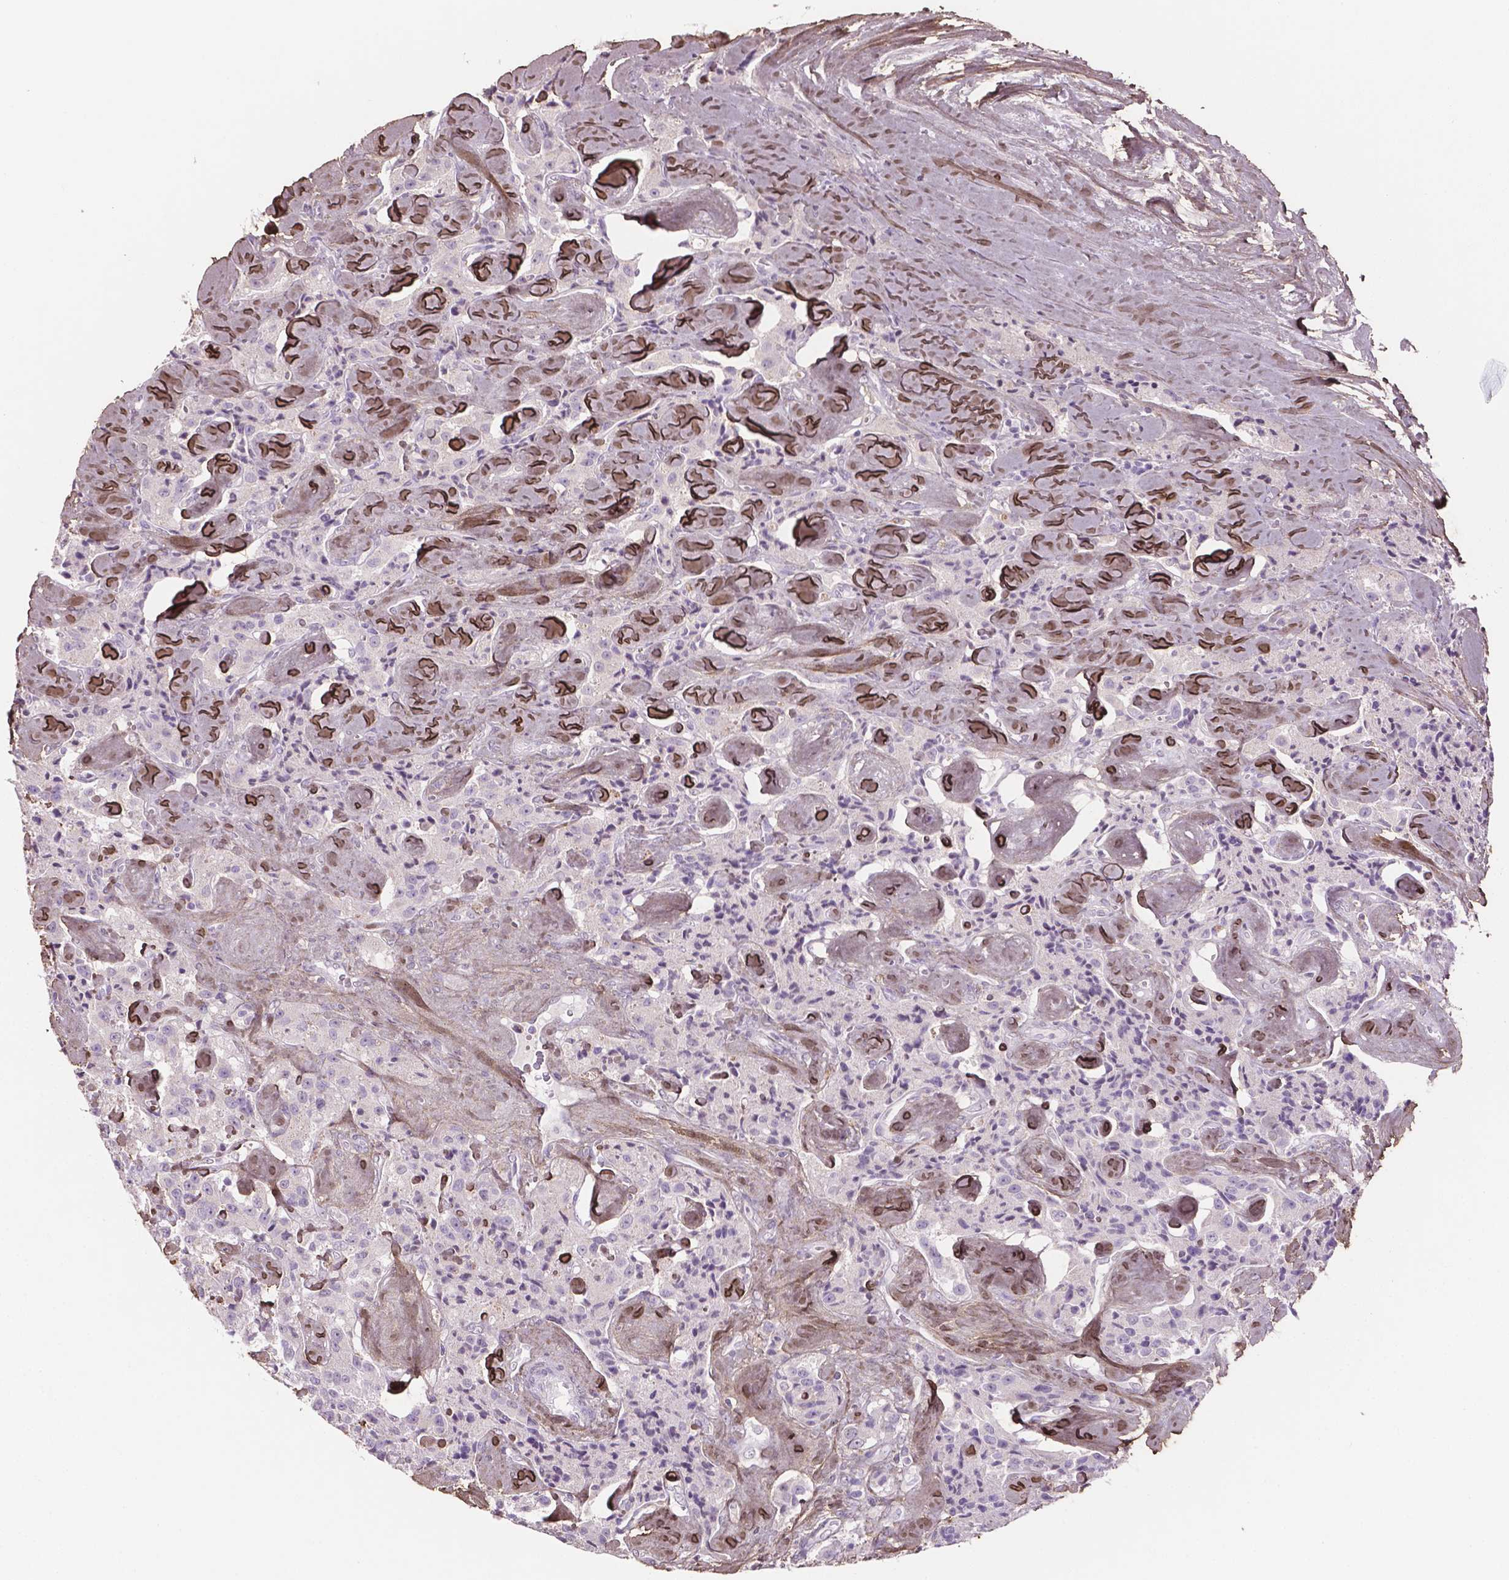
{"staining": {"intensity": "negative", "quantity": "none", "location": "none"}, "tissue": "carcinoid", "cell_type": "Tumor cells", "image_type": "cancer", "snomed": [{"axis": "morphology", "description": "Carcinoid, malignant, NOS"}, {"axis": "topography", "description": "Pancreas"}], "caption": "DAB (3,3'-diaminobenzidine) immunohistochemical staining of carcinoid (malignant) reveals no significant positivity in tumor cells.", "gene": "DLG2", "patient": {"sex": "male", "age": 41}}